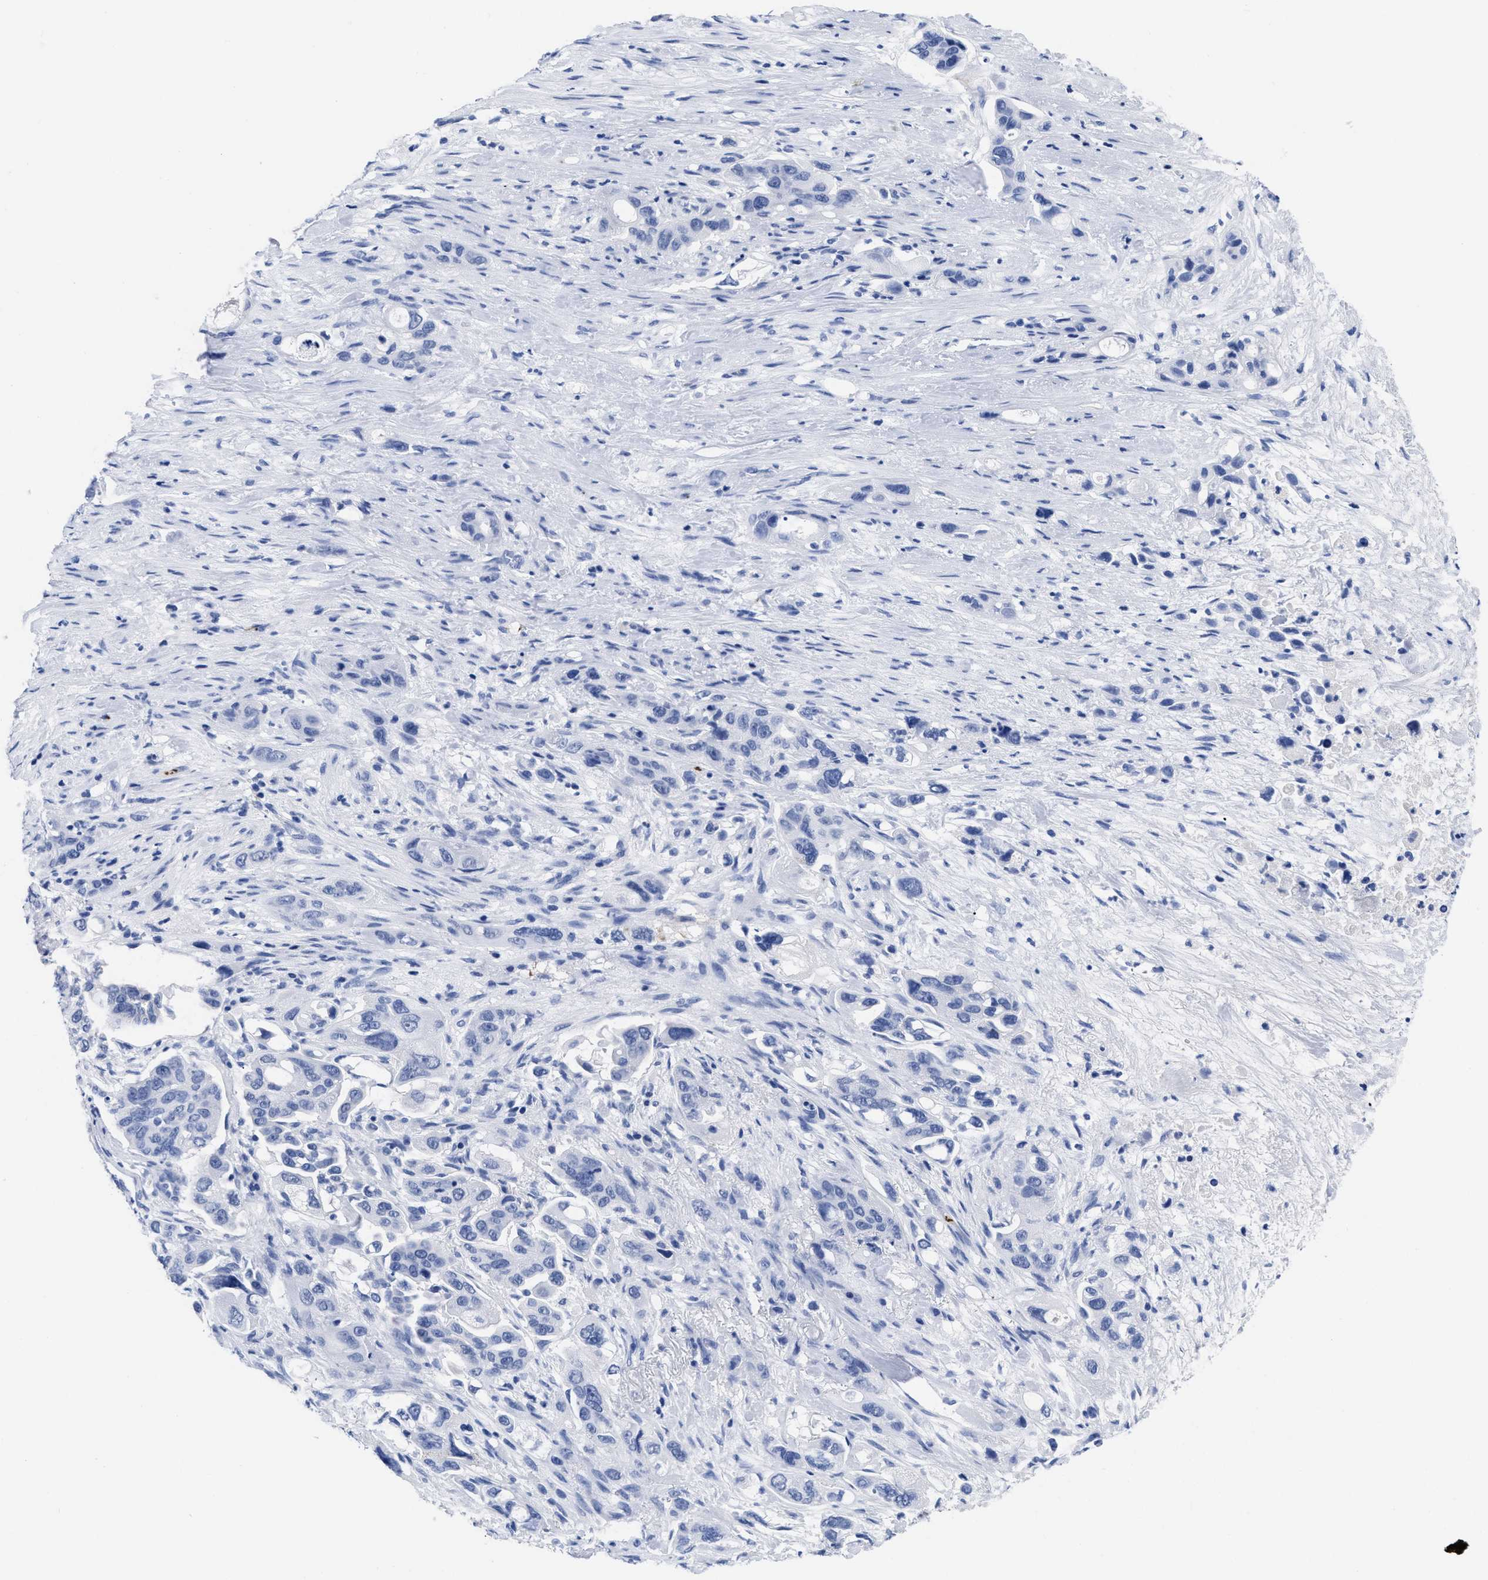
{"staining": {"intensity": "negative", "quantity": "none", "location": "none"}, "tissue": "pancreatic cancer", "cell_type": "Tumor cells", "image_type": "cancer", "snomed": [{"axis": "morphology", "description": "Adenocarcinoma, NOS"}, {"axis": "topography", "description": "Pancreas"}], "caption": "Immunohistochemical staining of human pancreatic adenocarcinoma exhibits no significant expression in tumor cells. (Stains: DAB immunohistochemistry (IHC) with hematoxylin counter stain, Microscopy: brightfield microscopy at high magnification).", "gene": "TREML1", "patient": {"sex": "male", "age": 53}}